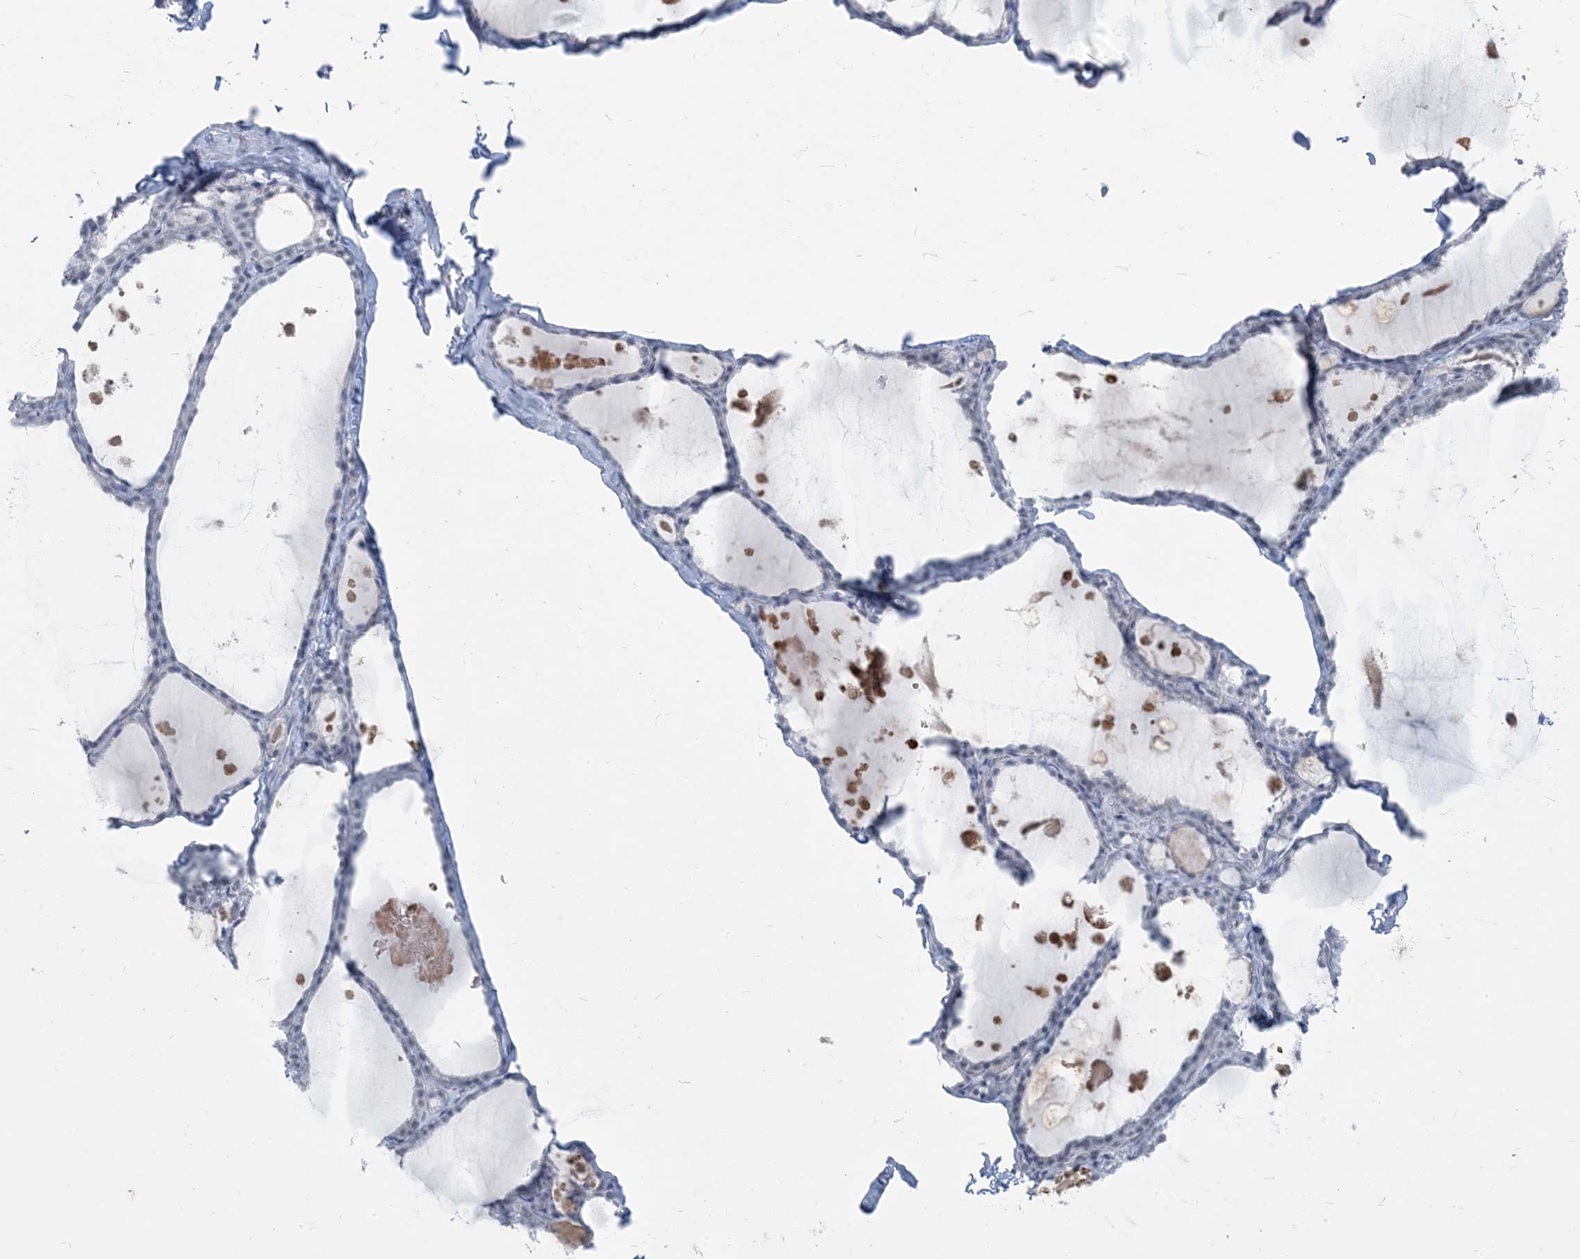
{"staining": {"intensity": "negative", "quantity": "none", "location": "none"}, "tissue": "thyroid gland", "cell_type": "Glandular cells", "image_type": "normal", "snomed": [{"axis": "morphology", "description": "Normal tissue, NOS"}, {"axis": "topography", "description": "Thyroid gland"}], "caption": "Immunohistochemistry image of benign thyroid gland: human thyroid gland stained with DAB (3,3'-diaminobenzidine) displays no significant protein staining in glandular cells. (Brightfield microscopy of DAB (3,3'-diaminobenzidine) immunohistochemistry at high magnification).", "gene": "SCML1", "patient": {"sex": "male", "age": 56}}